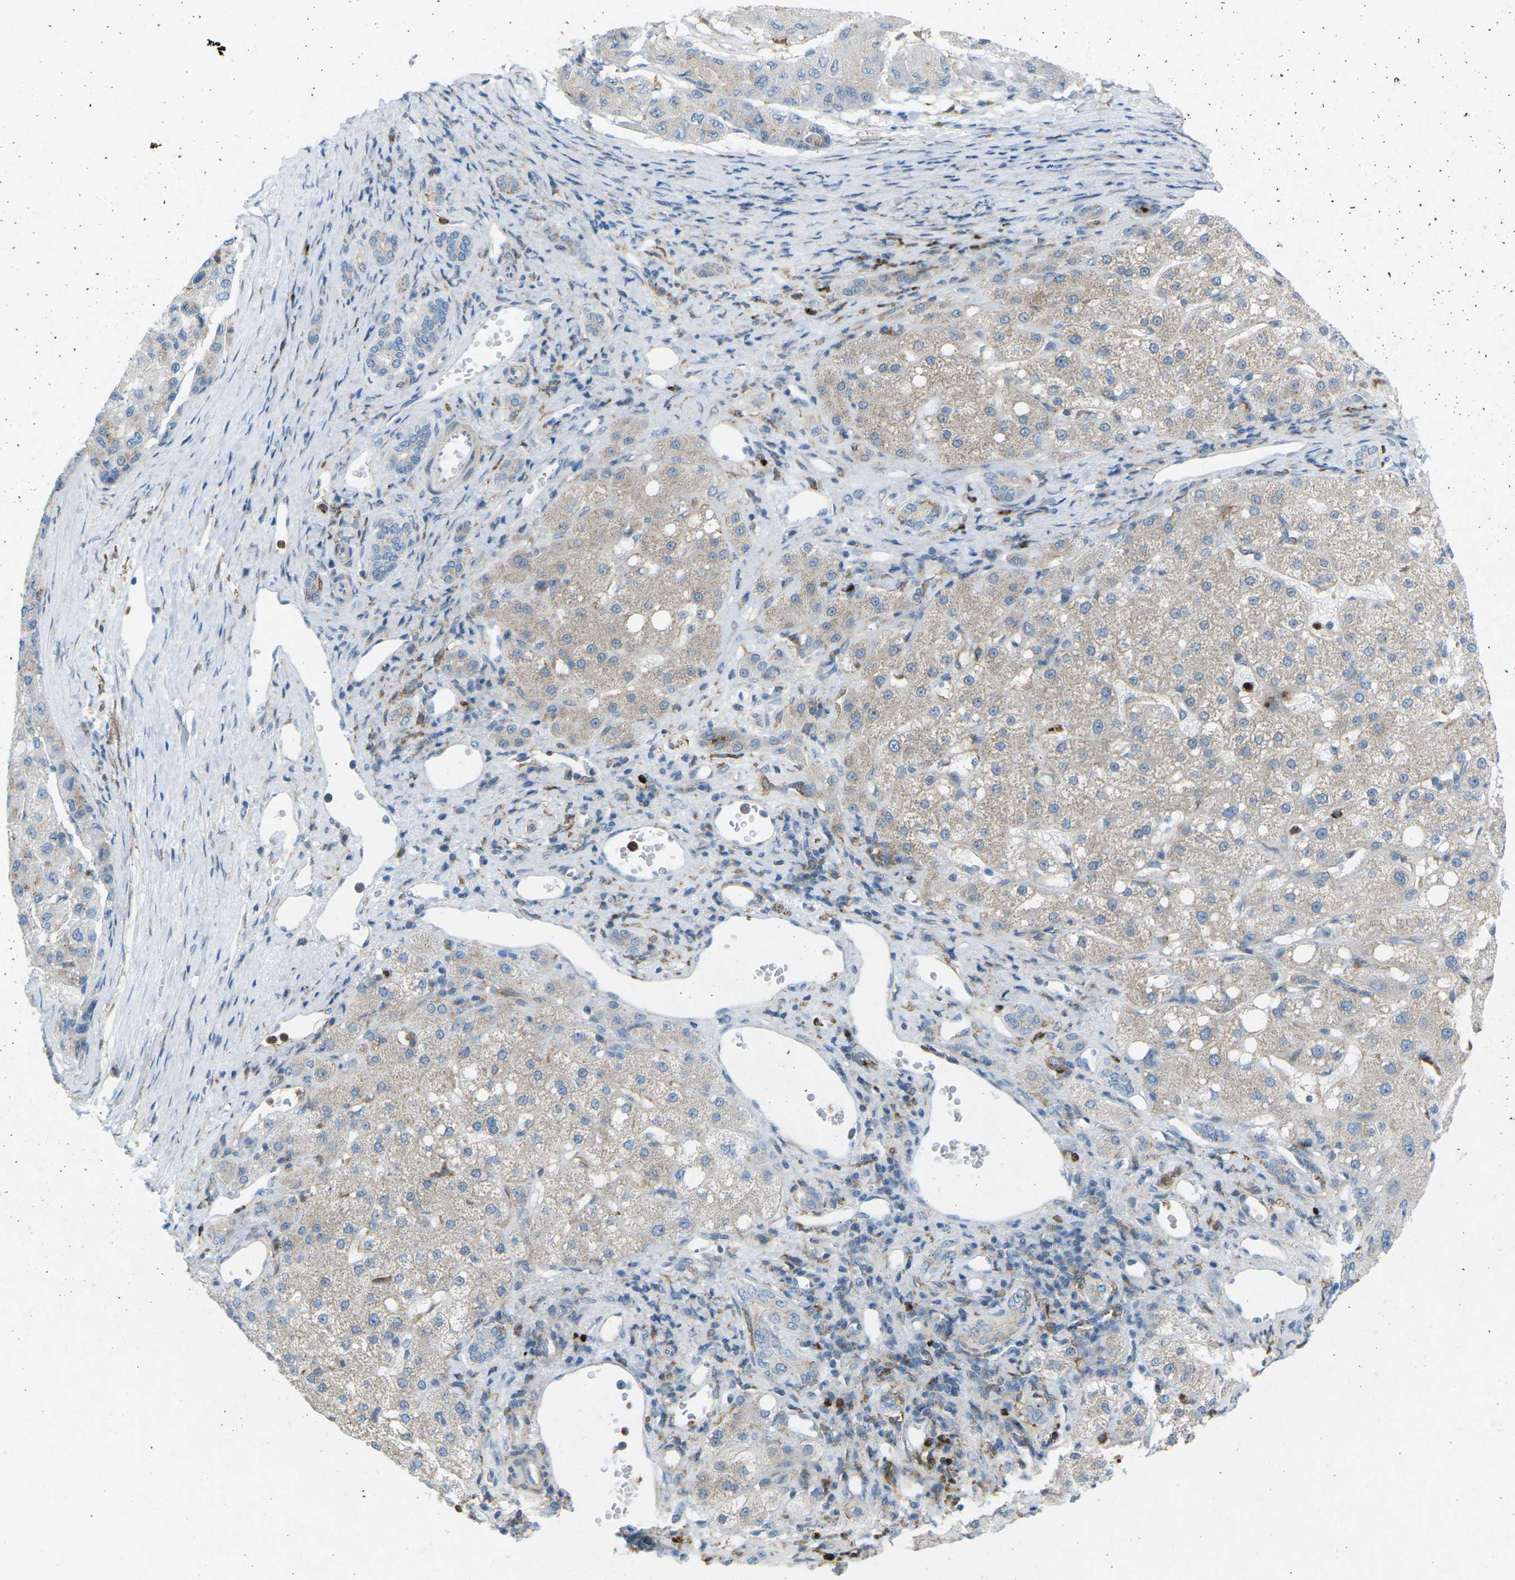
{"staining": {"intensity": "weak", "quantity": "25%-75%", "location": "cytoplasmic/membranous"}, "tissue": "liver cancer", "cell_type": "Tumor cells", "image_type": "cancer", "snomed": [{"axis": "morphology", "description": "Carcinoma, Hepatocellular, NOS"}, {"axis": "topography", "description": "Liver"}], "caption": "This micrograph exhibits immunohistochemistry (IHC) staining of human liver hepatocellular carcinoma, with low weak cytoplasmic/membranous expression in approximately 25%-75% of tumor cells.", "gene": "STK11", "patient": {"sex": "male", "age": 80}}